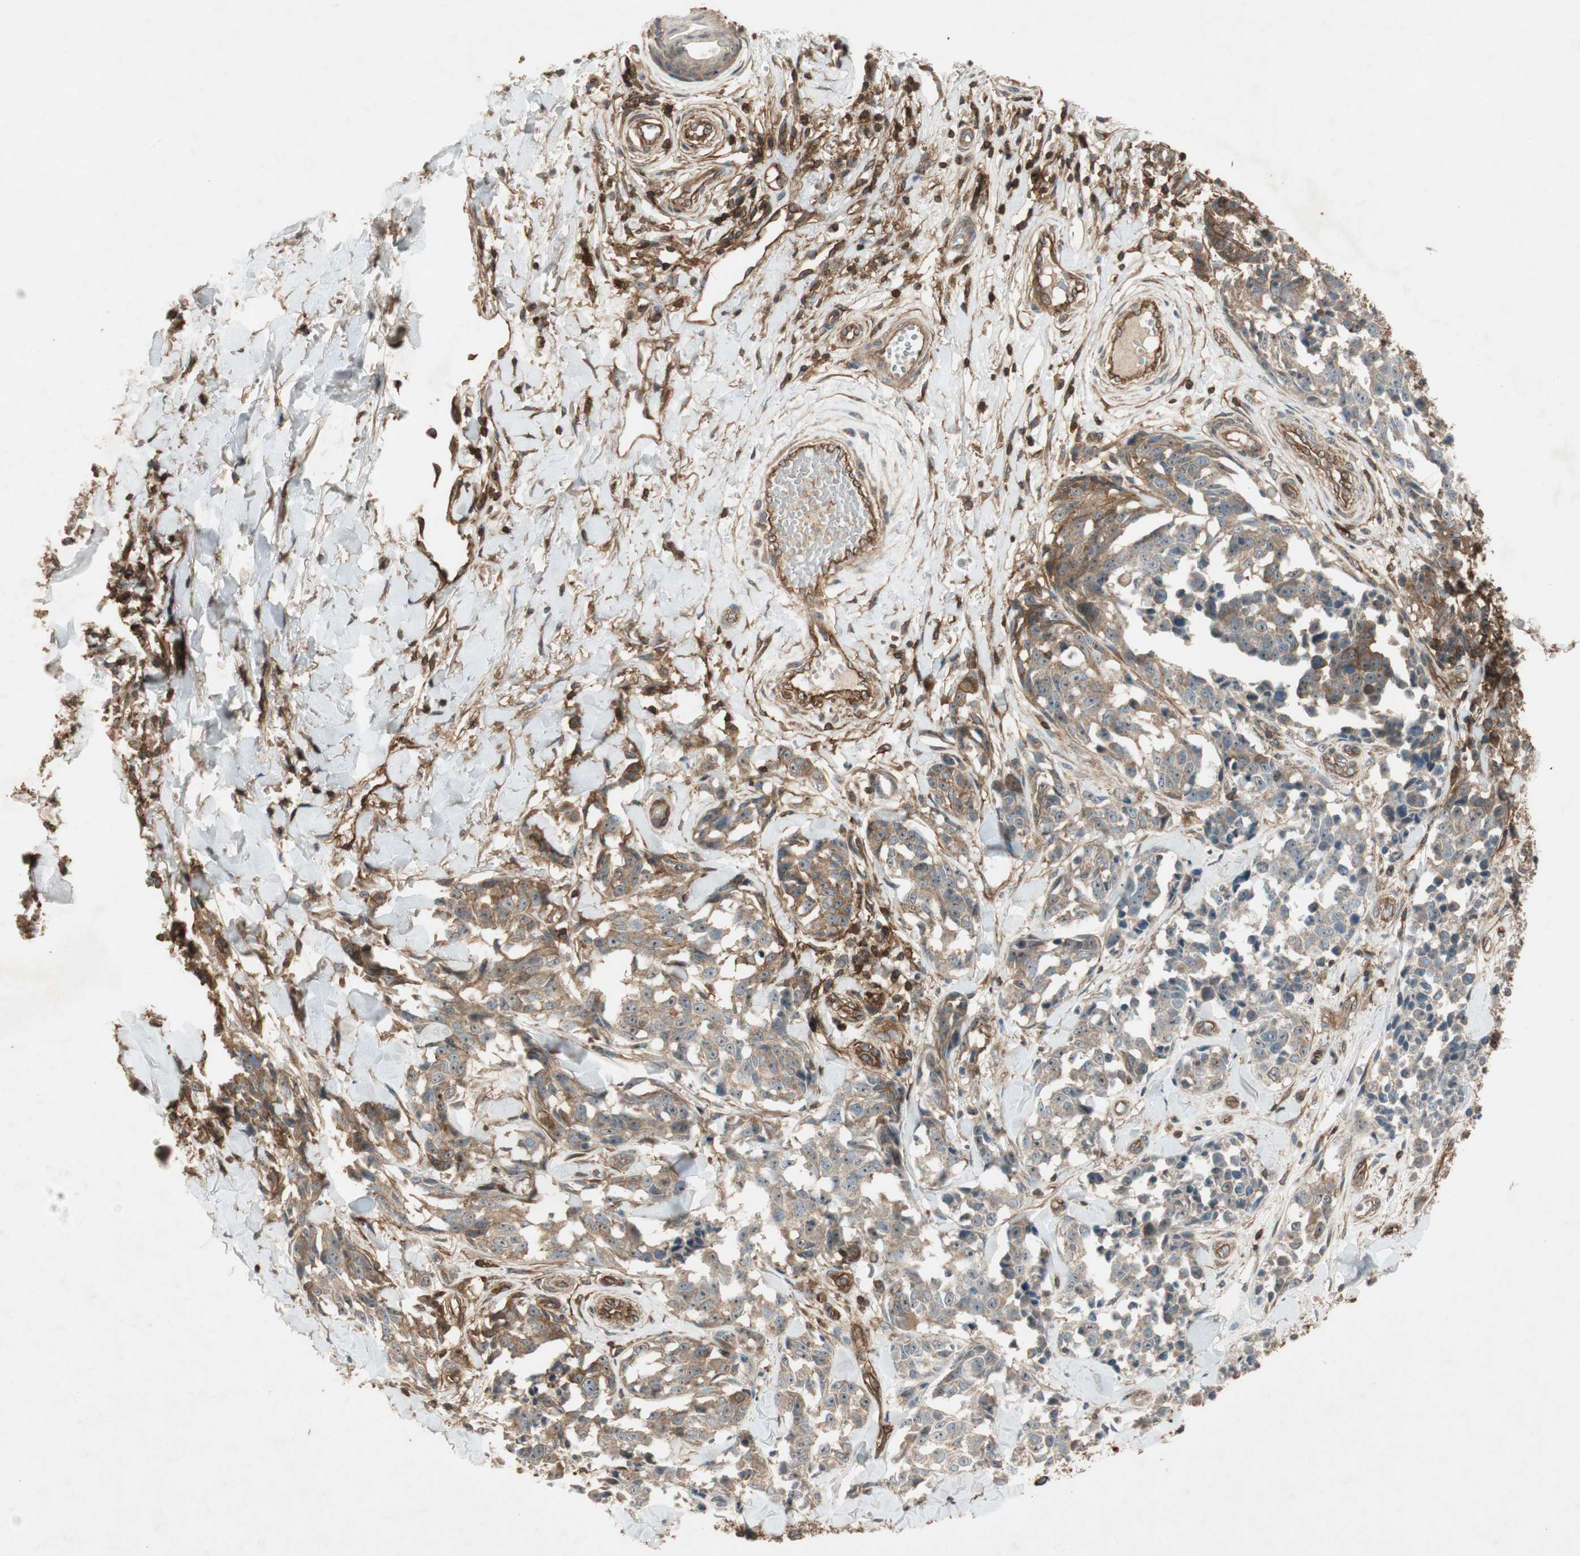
{"staining": {"intensity": "moderate", "quantity": ">75%", "location": "cytoplasmic/membranous,nuclear"}, "tissue": "melanoma", "cell_type": "Tumor cells", "image_type": "cancer", "snomed": [{"axis": "morphology", "description": "Malignant melanoma, NOS"}, {"axis": "topography", "description": "Skin"}], "caption": "An image of melanoma stained for a protein exhibits moderate cytoplasmic/membranous and nuclear brown staining in tumor cells. Immunohistochemistry stains the protein of interest in brown and the nuclei are stained blue.", "gene": "BTN3A3", "patient": {"sex": "female", "age": 64}}